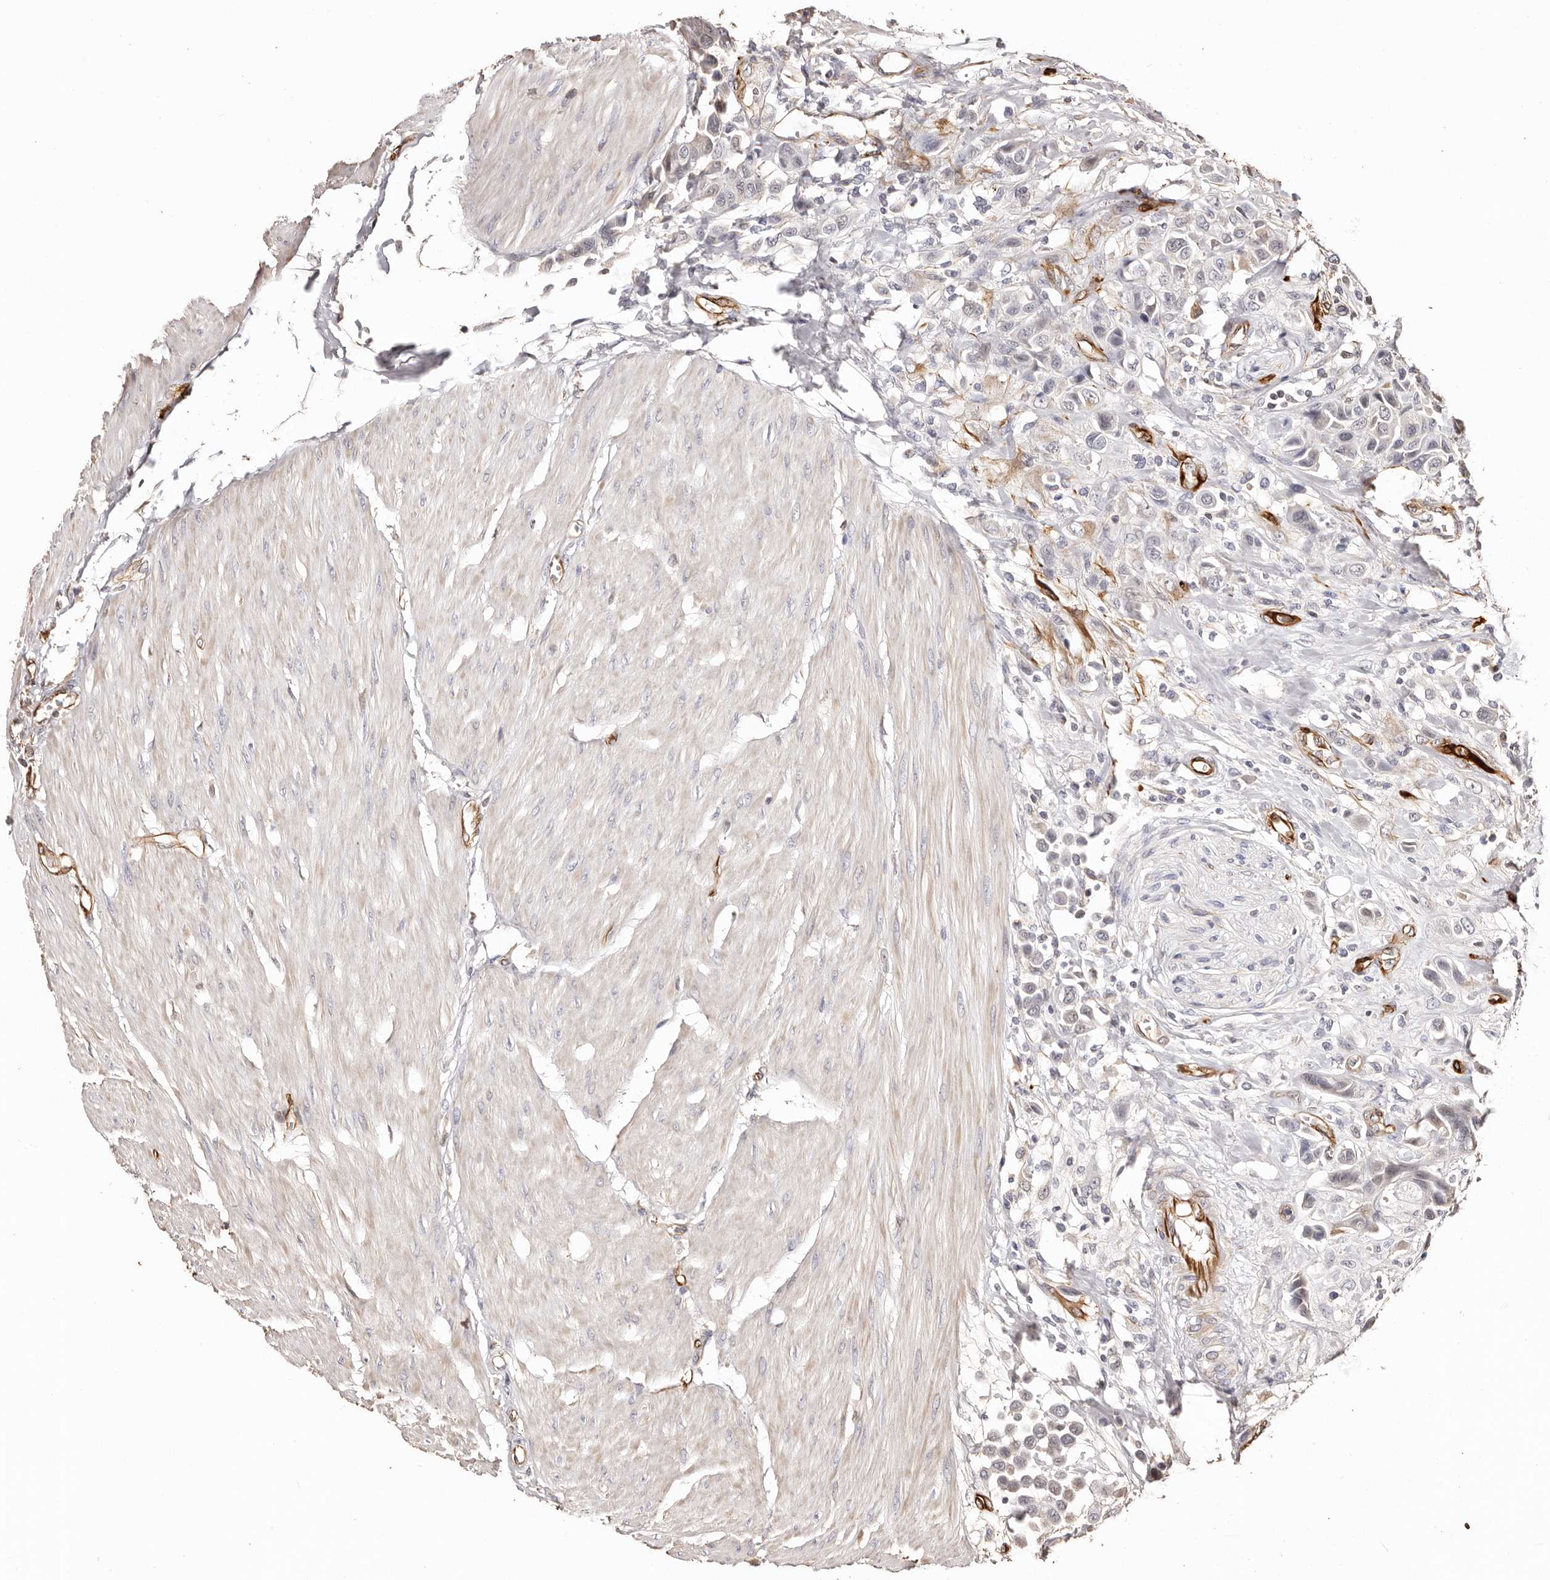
{"staining": {"intensity": "negative", "quantity": "none", "location": "none"}, "tissue": "urothelial cancer", "cell_type": "Tumor cells", "image_type": "cancer", "snomed": [{"axis": "morphology", "description": "Urothelial carcinoma, High grade"}, {"axis": "topography", "description": "Urinary bladder"}], "caption": "The photomicrograph displays no significant expression in tumor cells of urothelial cancer. (Immunohistochemistry (ihc), brightfield microscopy, high magnification).", "gene": "ZNF557", "patient": {"sex": "male", "age": 50}}